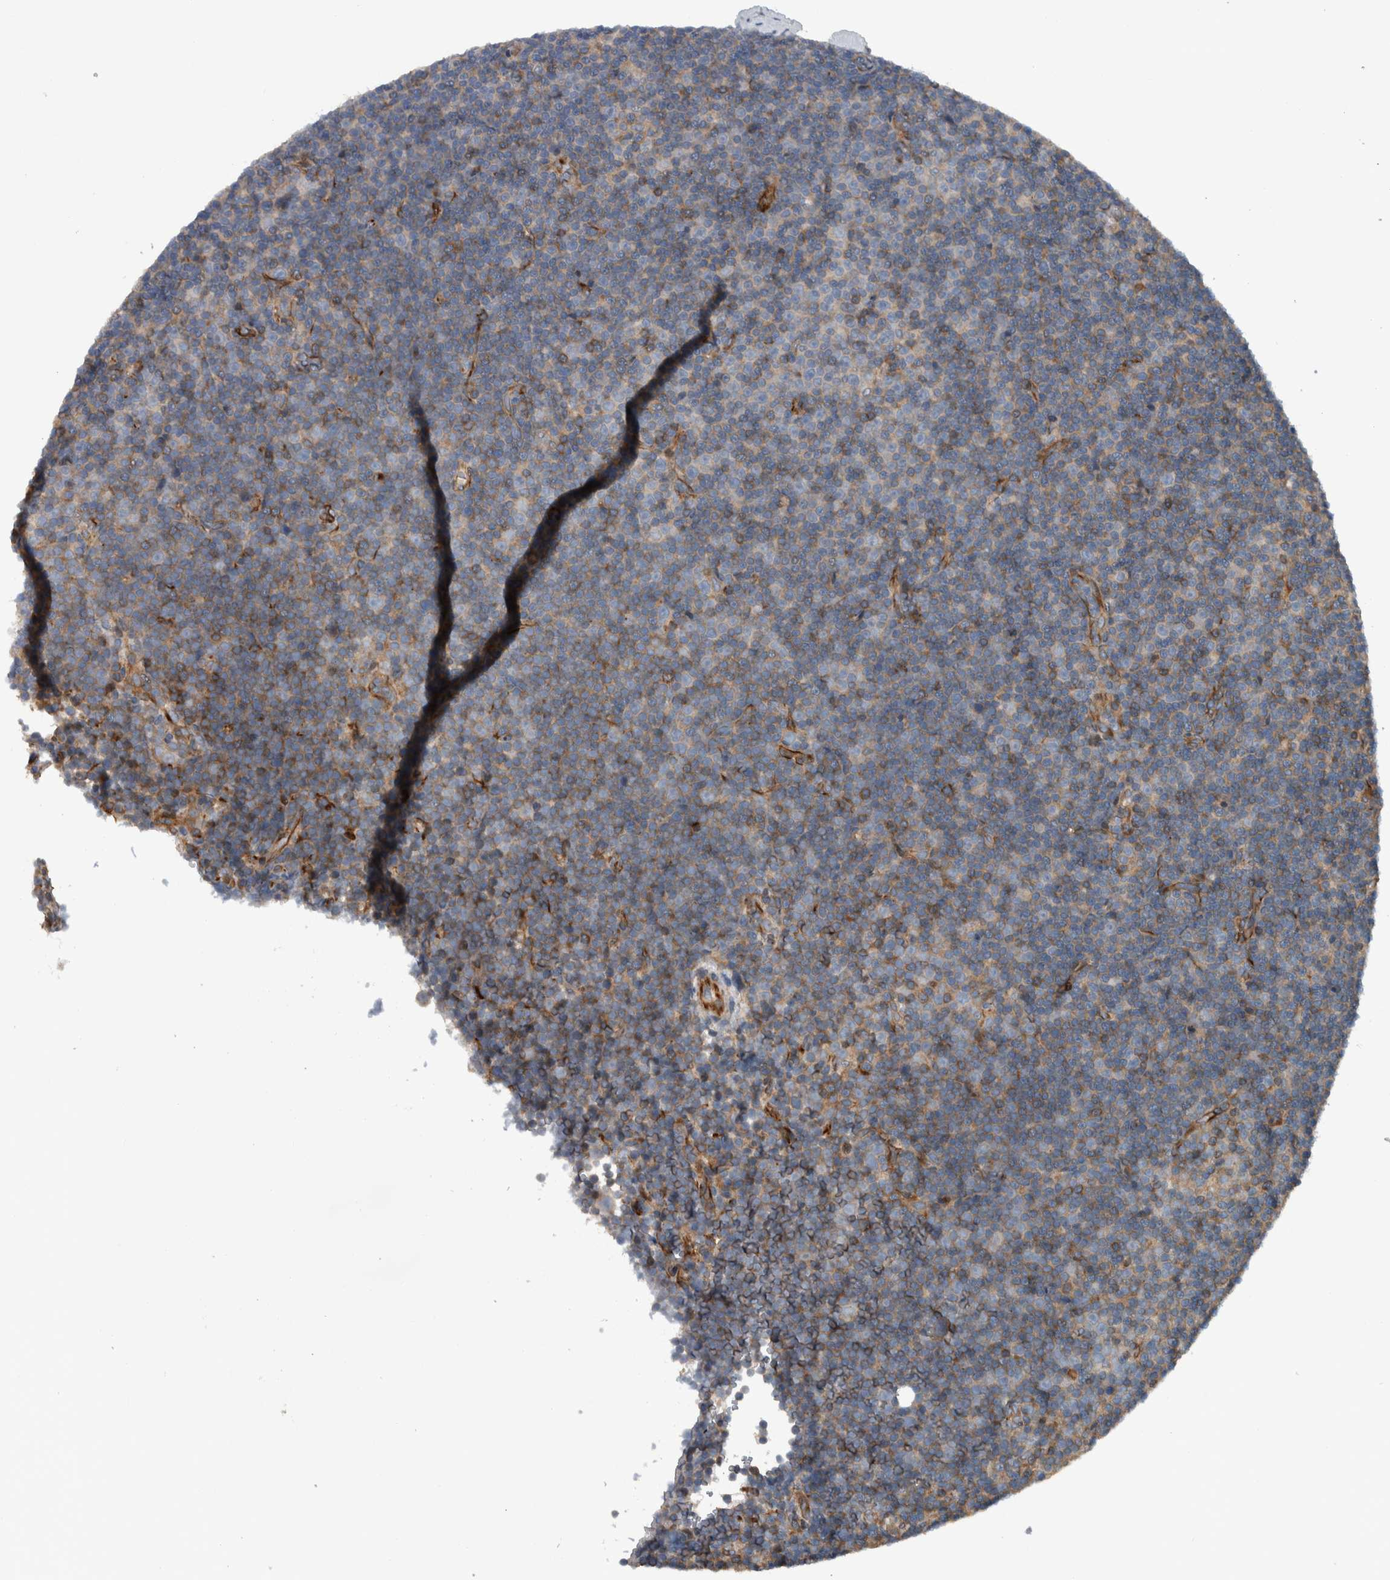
{"staining": {"intensity": "weak", "quantity": "25%-75%", "location": "cytoplasmic/membranous"}, "tissue": "lymphoma", "cell_type": "Tumor cells", "image_type": "cancer", "snomed": [{"axis": "morphology", "description": "Malignant lymphoma, non-Hodgkin's type, Low grade"}, {"axis": "topography", "description": "Lymph node"}], "caption": "This is a micrograph of immunohistochemistry staining of lymphoma, which shows weak expression in the cytoplasmic/membranous of tumor cells.", "gene": "BAIAP2L1", "patient": {"sex": "female", "age": 67}}